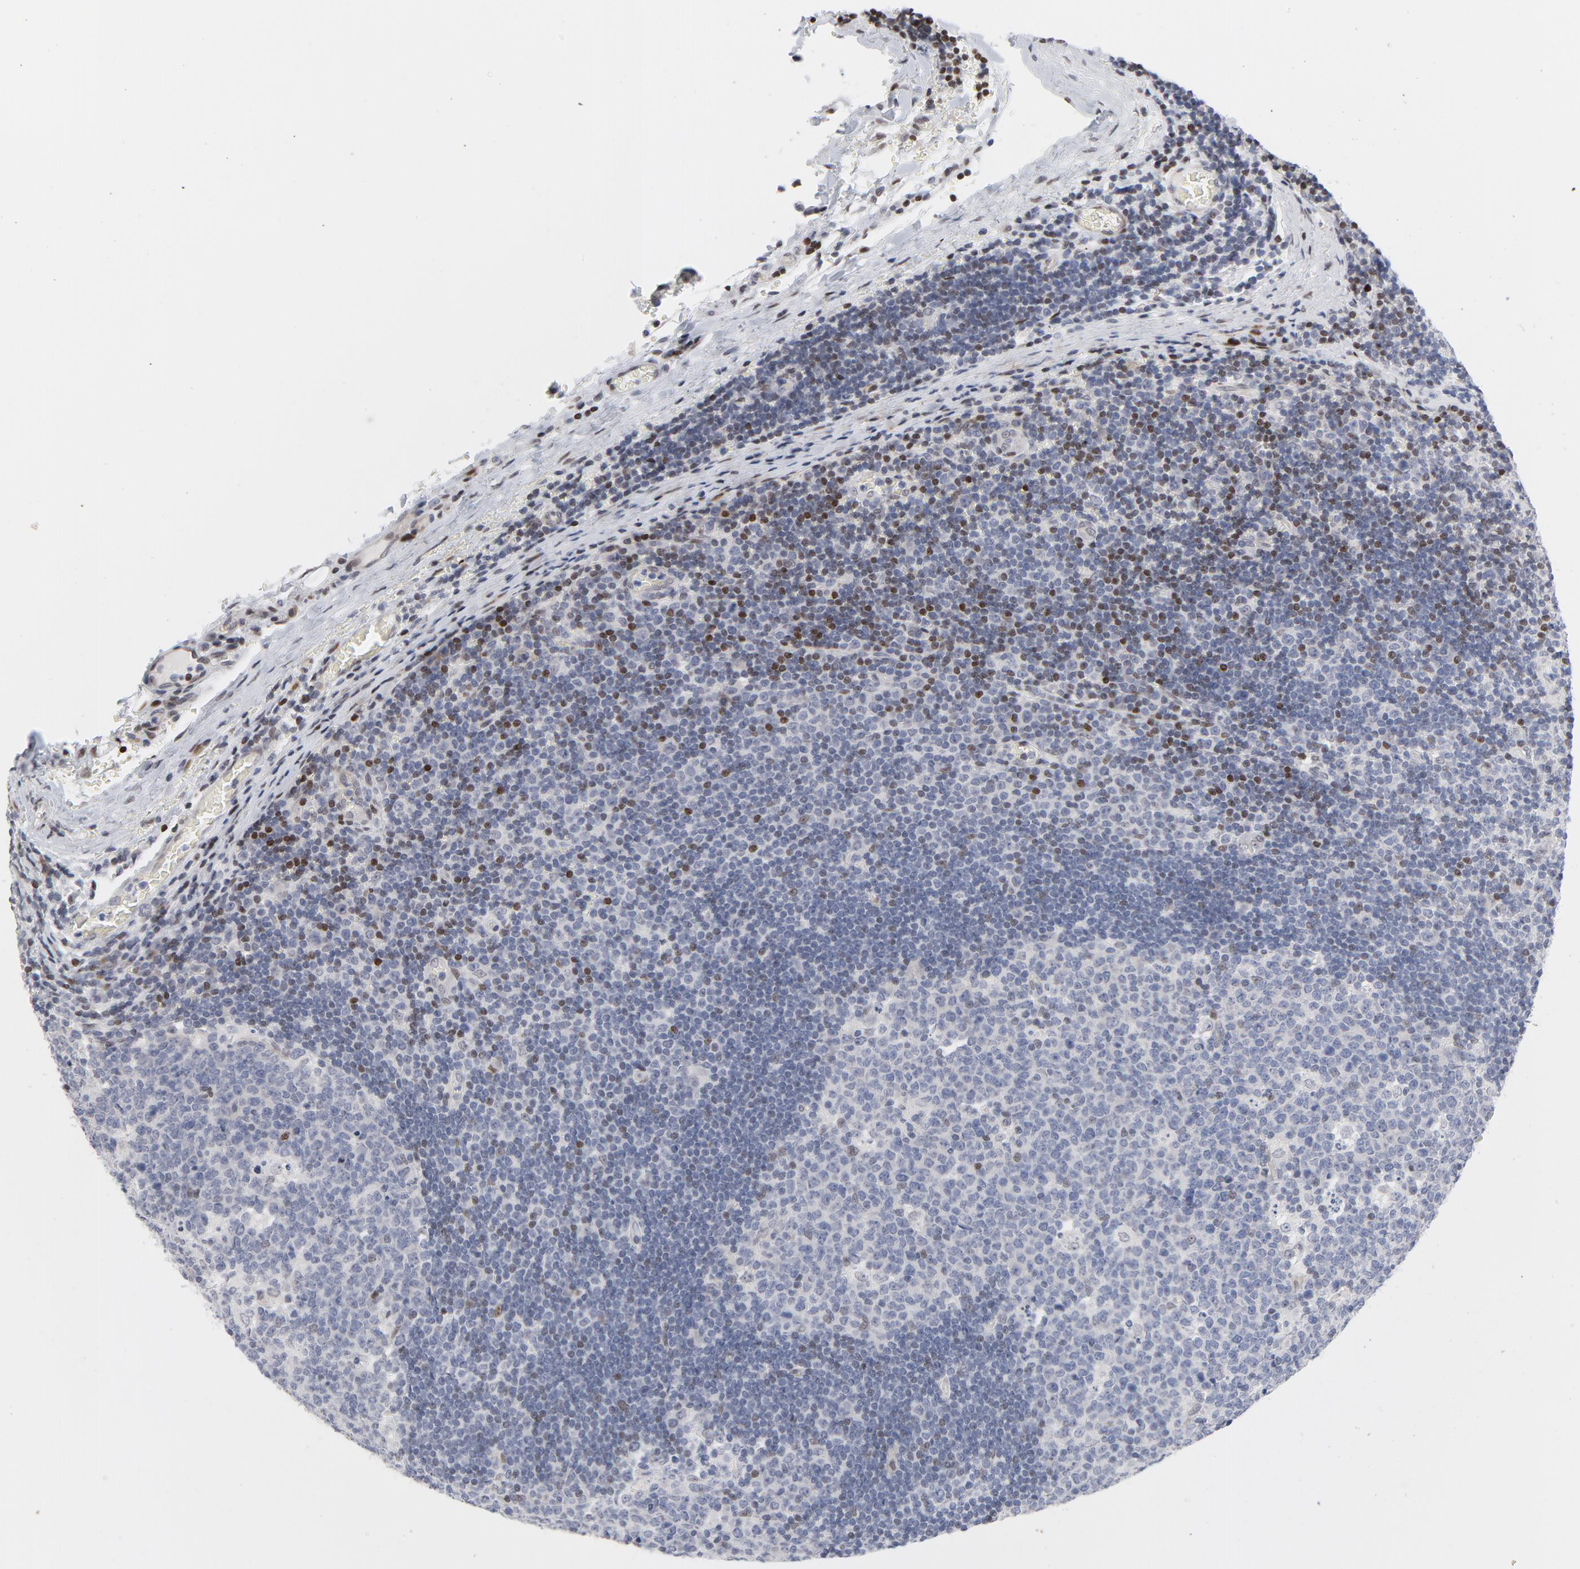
{"staining": {"intensity": "weak", "quantity": "<25%", "location": "nuclear"}, "tissue": "lymph node", "cell_type": "Germinal center cells", "image_type": "normal", "snomed": [{"axis": "morphology", "description": "Normal tissue, NOS"}, {"axis": "topography", "description": "Lymph node"}, {"axis": "topography", "description": "Salivary gland"}], "caption": "Immunohistochemistry of unremarkable lymph node demonstrates no staining in germinal center cells. (DAB (3,3'-diaminobenzidine) IHC visualized using brightfield microscopy, high magnification).", "gene": "NFIC", "patient": {"sex": "male", "age": 8}}